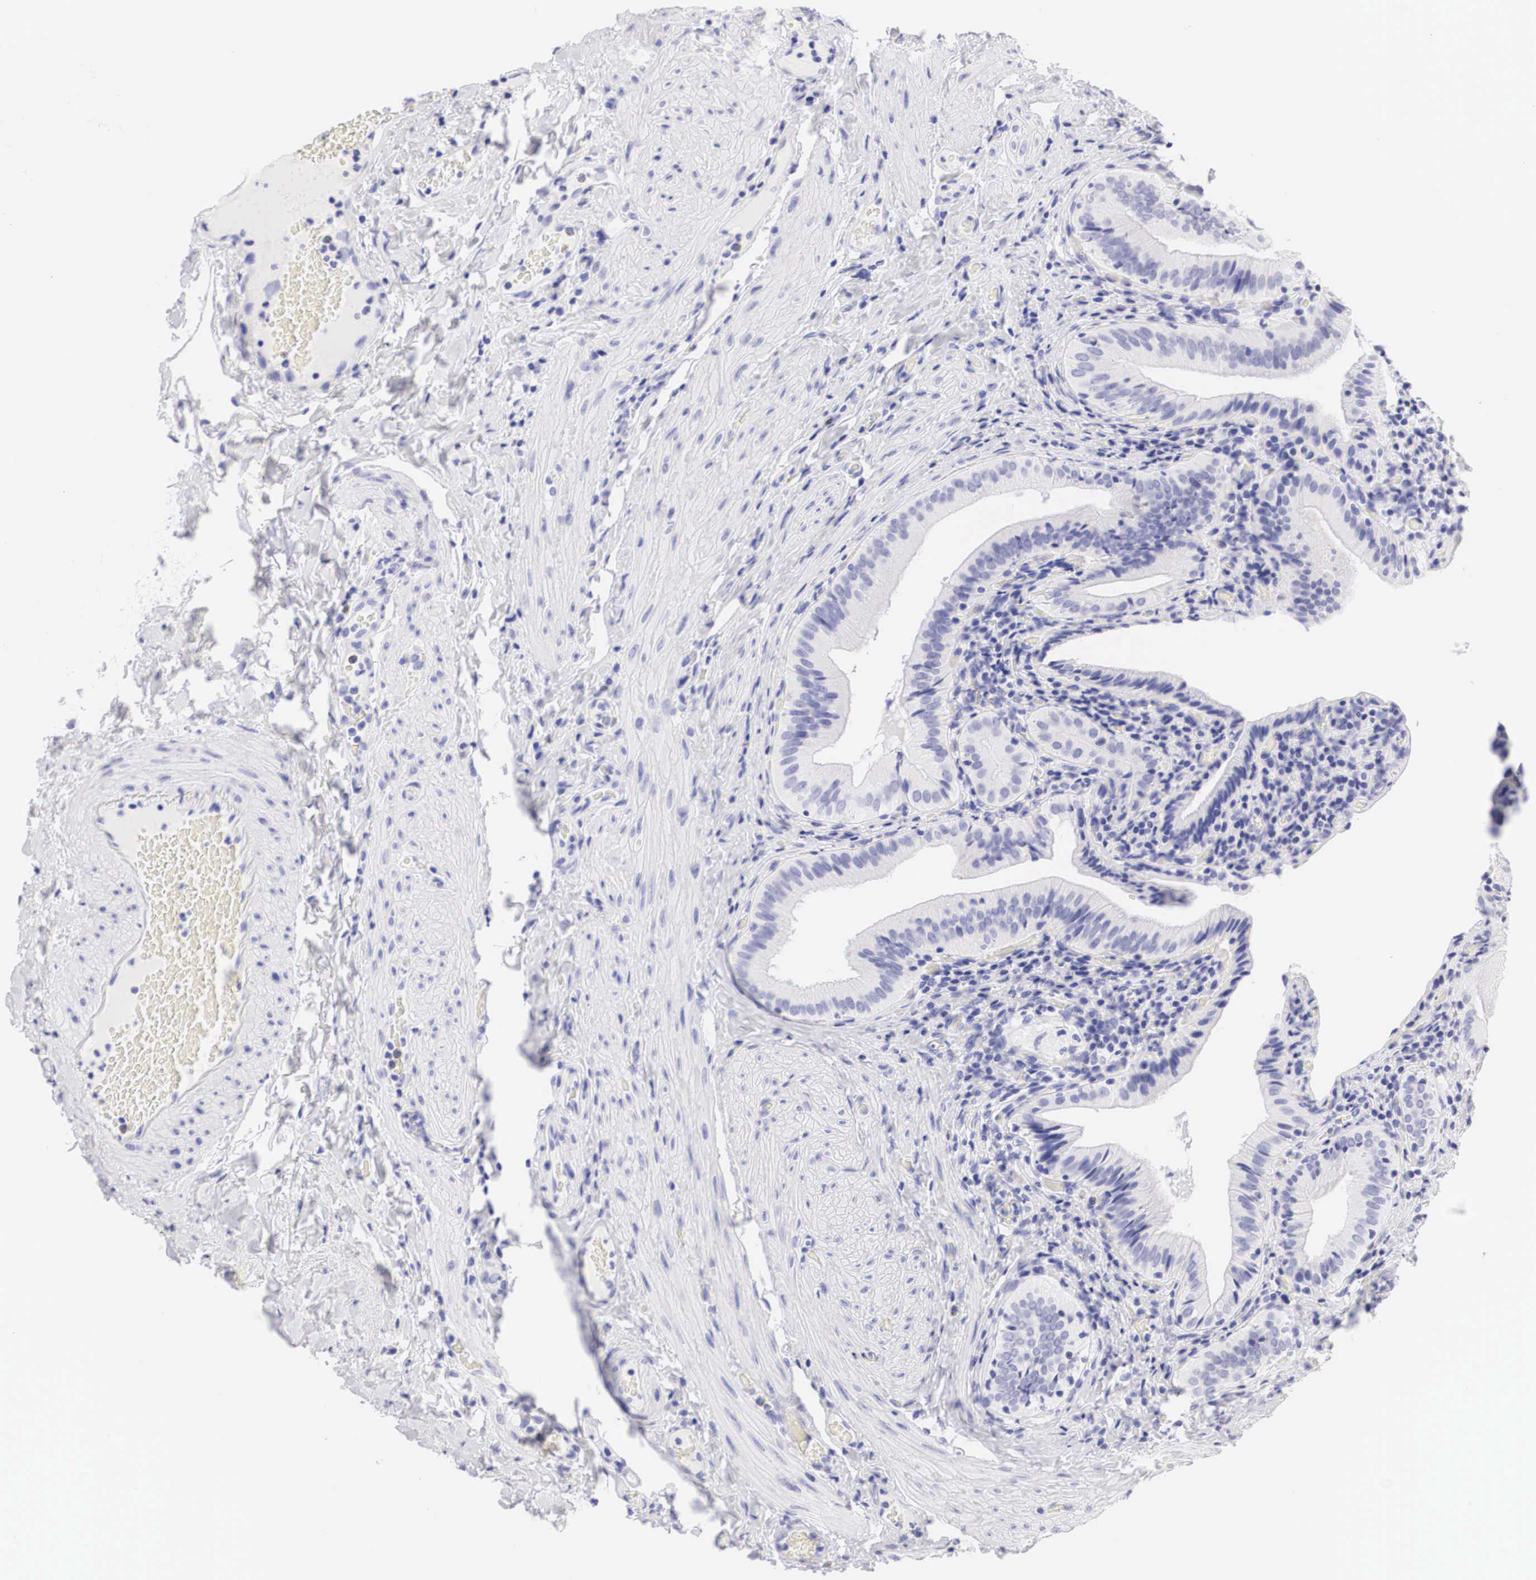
{"staining": {"intensity": "negative", "quantity": "none", "location": "none"}, "tissue": "gallbladder", "cell_type": "Glandular cells", "image_type": "normal", "snomed": [{"axis": "morphology", "description": "Normal tissue, NOS"}, {"axis": "topography", "description": "Gallbladder"}], "caption": "IHC of benign gallbladder shows no expression in glandular cells.", "gene": "TYR", "patient": {"sex": "female", "age": 76}}